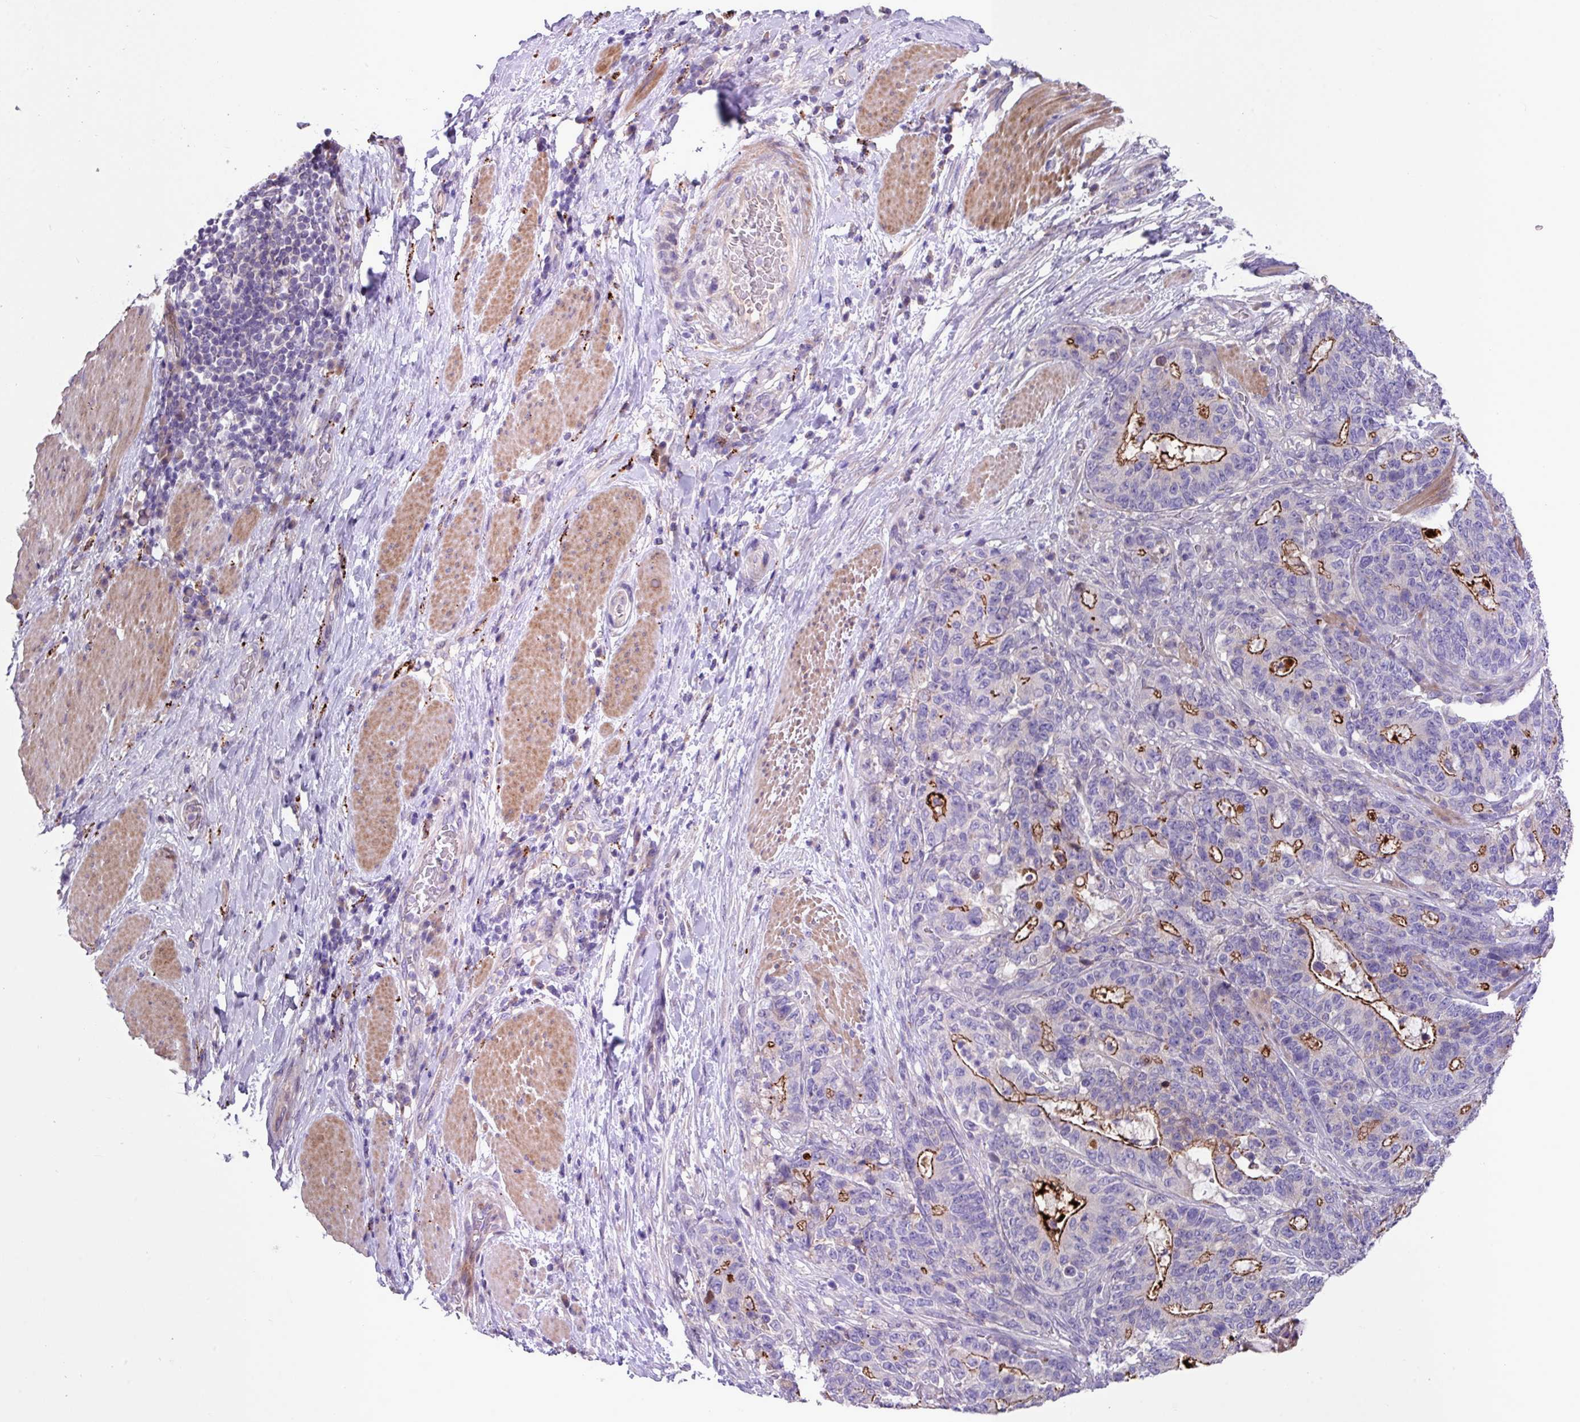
{"staining": {"intensity": "strong", "quantity": "25%-75%", "location": "cytoplasmic/membranous"}, "tissue": "stomach cancer", "cell_type": "Tumor cells", "image_type": "cancer", "snomed": [{"axis": "morphology", "description": "Normal tissue, NOS"}, {"axis": "morphology", "description": "Adenocarcinoma, NOS"}, {"axis": "topography", "description": "Stomach"}], "caption": "Immunohistochemistry of adenocarcinoma (stomach) displays high levels of strong cytoplasmic/membranous expression in approximately 25%-75% of tumor cells.", "gene": "IQCJ", "patient": {"sex": "female", "age": 64}}